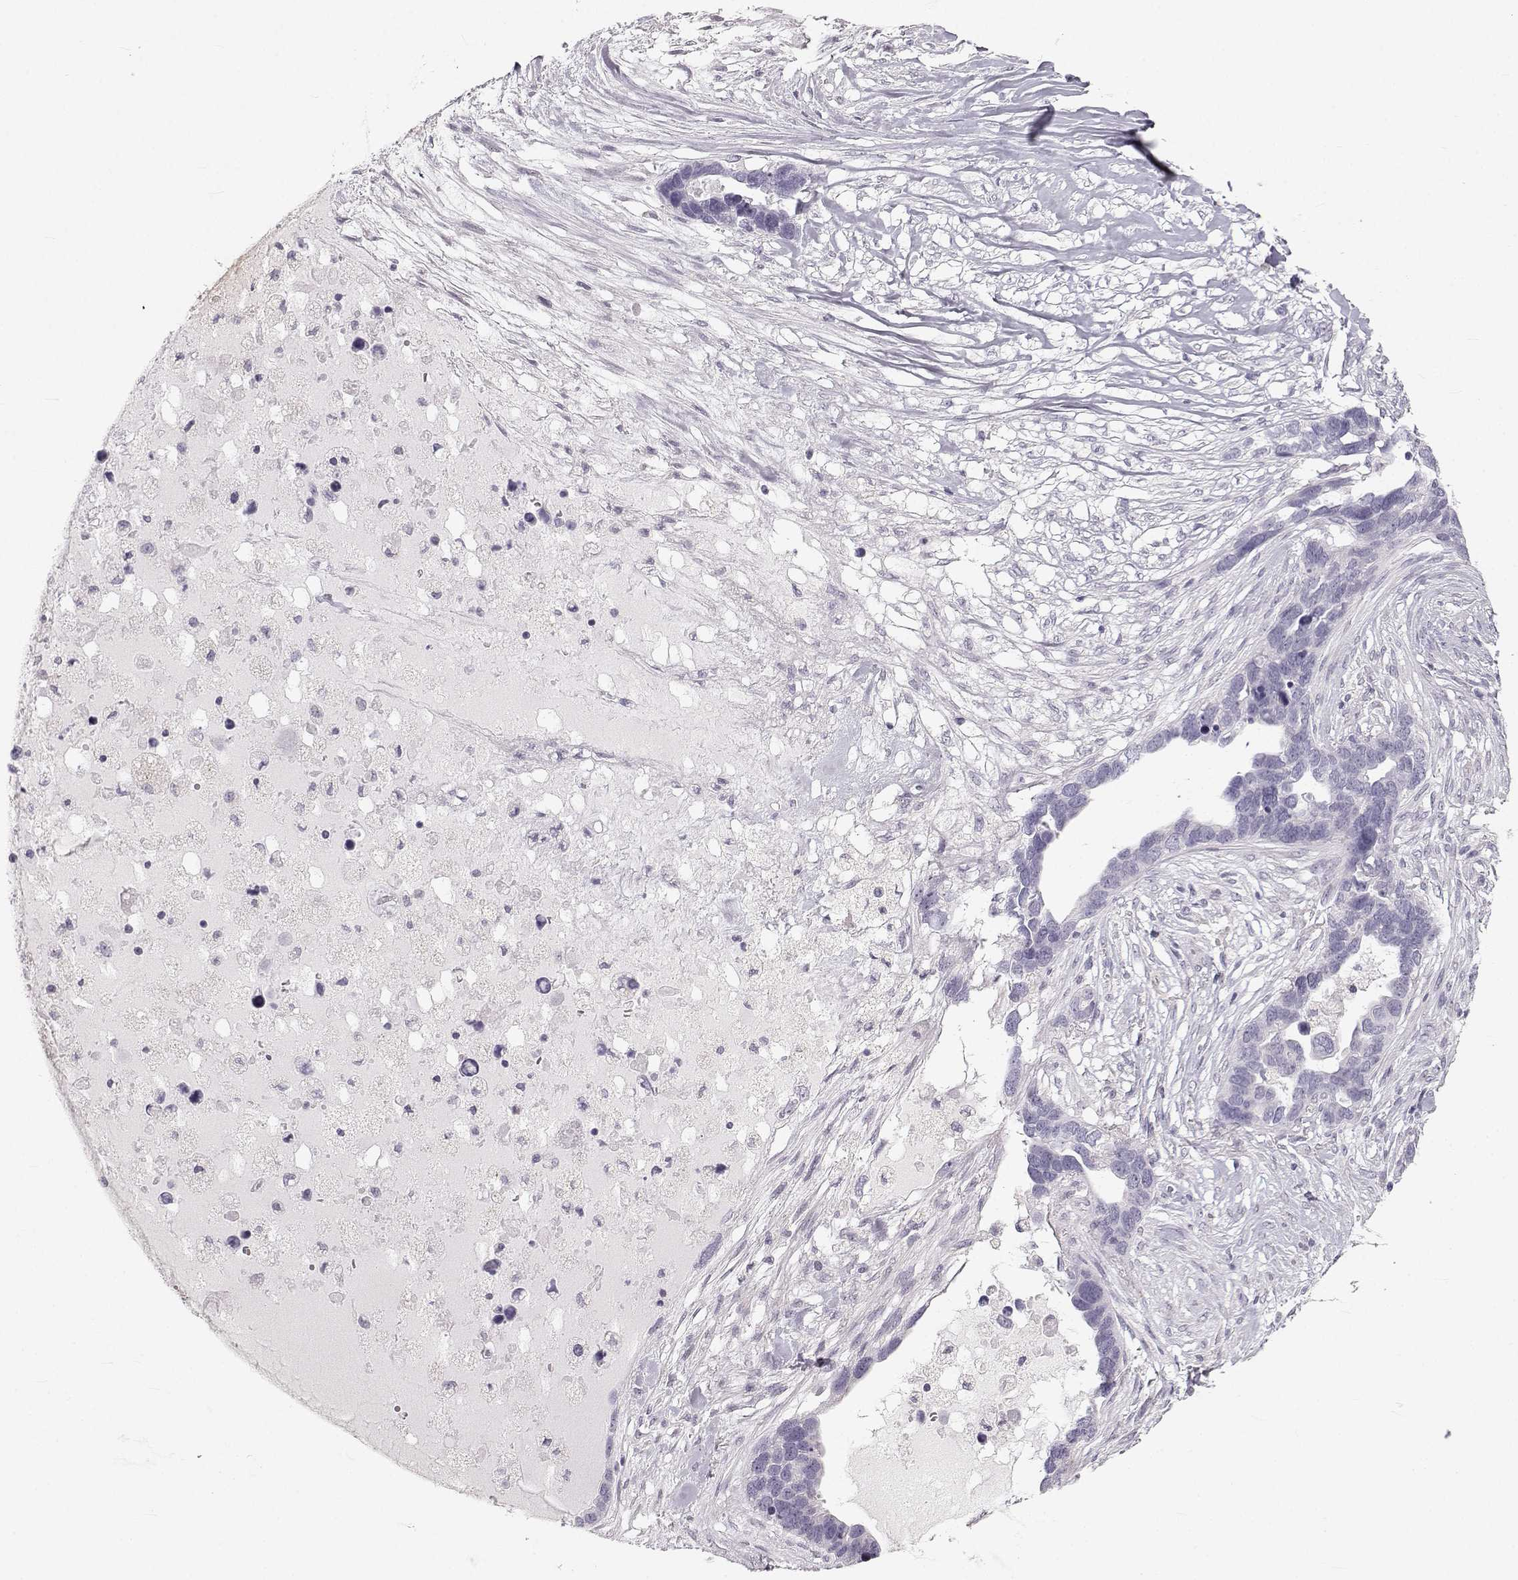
{"staining": {"intensity": "negative", "quantity": "none", "location": "none"}, "tissue": "ovarian cancer", "cell_type": "Tumor cells", "image_type": "cancer", "snomed": [{"axis": "morphology", "description": "Cystadenocarcinoma, serous, NOS"}, {"axis": "topography", "description": "Ovary"}], "caption": "Tumor cells show no significant expression in ovarian cancer. (DAB IHC with hematoxylin counter stain).", "gene": "OIP5", "patient": {"sex": "female", "age": 54}}